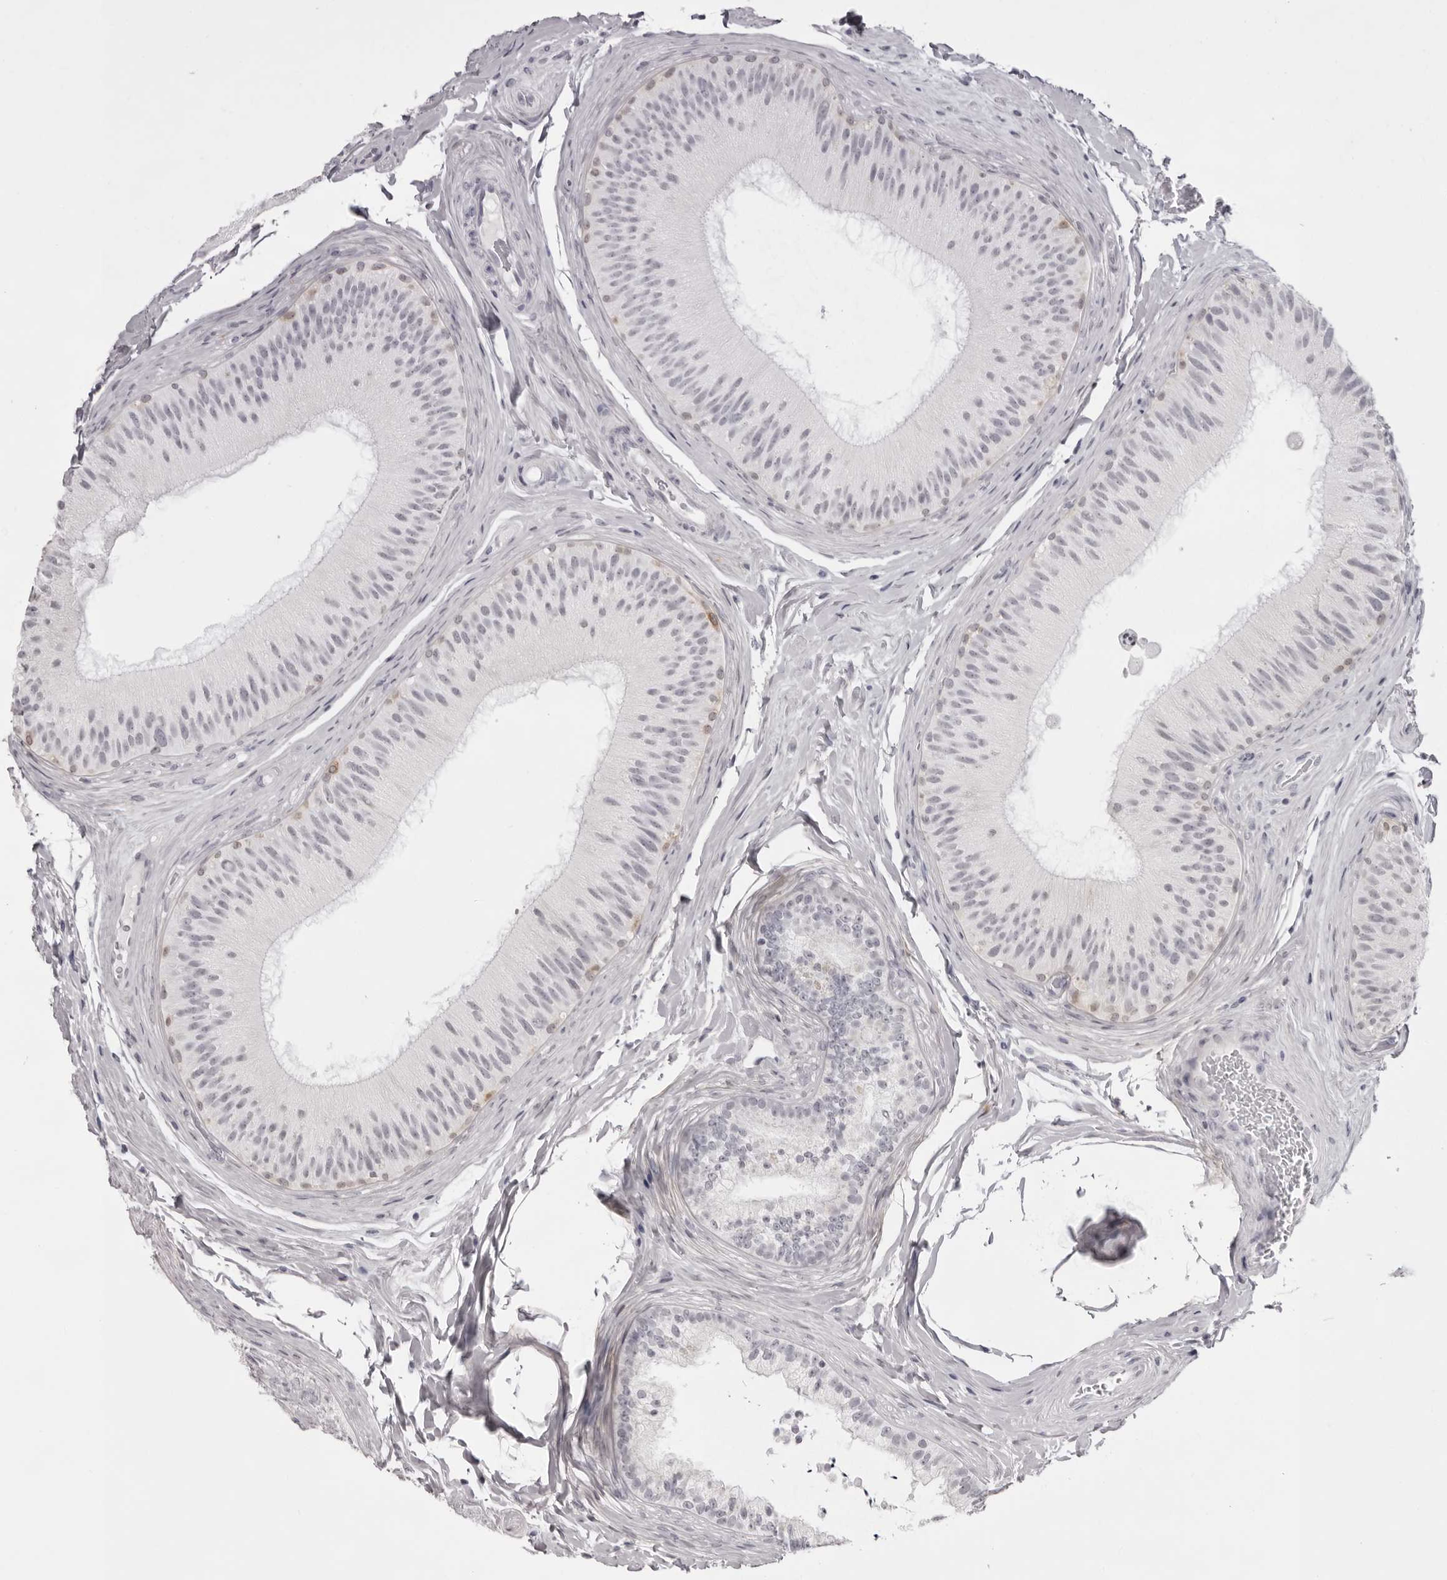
{"staining": {"intensity": "negative", "quantity": "none", "location": "none"}, "tissue": "epididymis", "cell_type": "Glandular cells", "image_type": "normal", "snomed": [{"axis": "morphology", "description": "Normal tissue, NOS"}, {"axis": "topography", "description": "Epididymis"}], "caption": "A high-resolution micrograph shows IHC staining of normal epididymis, which exhibits no significant staining in glandular cells. (Brightfield microscopy of DAB (3,3'-diaminobenzidine) immunohistochemistry at high magnification).", "gene": "NUDT18", "patient": {"sex": "male", "age": 45}}